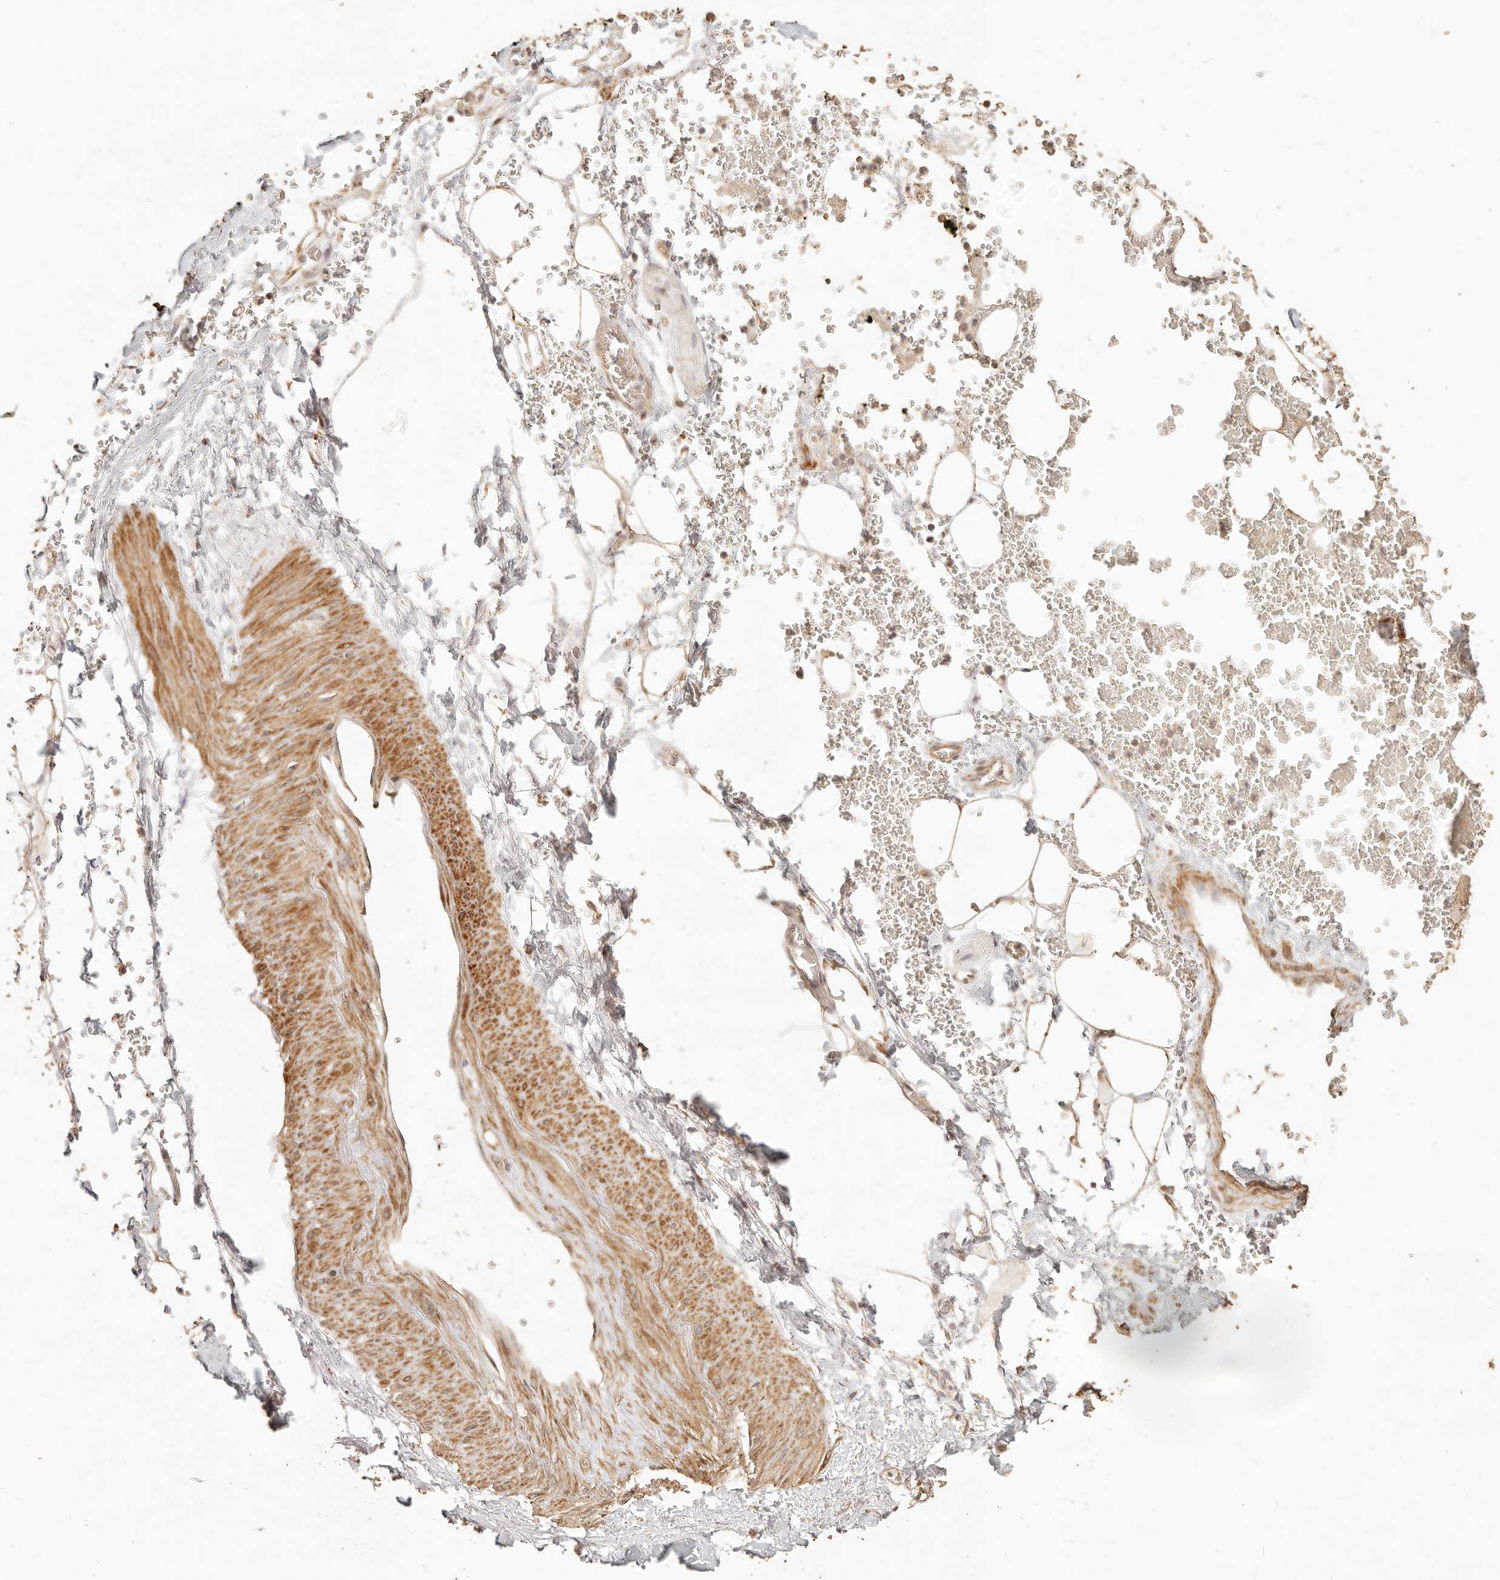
{"staining": {"intensity": "moderate", "quantity": ">75%", "location": "cytoplasmic/membranous,nuclear"}, "tissue": "adipose tissue", "cell_type": "Adipocytes", "image_type": "normal", "snomed": [{"axis": "morphology", "description": "Normal tissue, NOS"}, {"axis": "morphology", "description": "Adenocarcinoma, NOS"}, {"axis": "topography", "description": "Pancreas"}, {"axis": "topography", "description": "Peripheral nerve tissue"}], "caption": "This image reveals immunohistochemistry staining of normal adipose tissue, with medium moderate cytoplasmic/membranous,nuclear positivity in approximately >75% of adipocytes.", "gene": "PTPN22", "patient": {"sex": "male", "age": 59}}